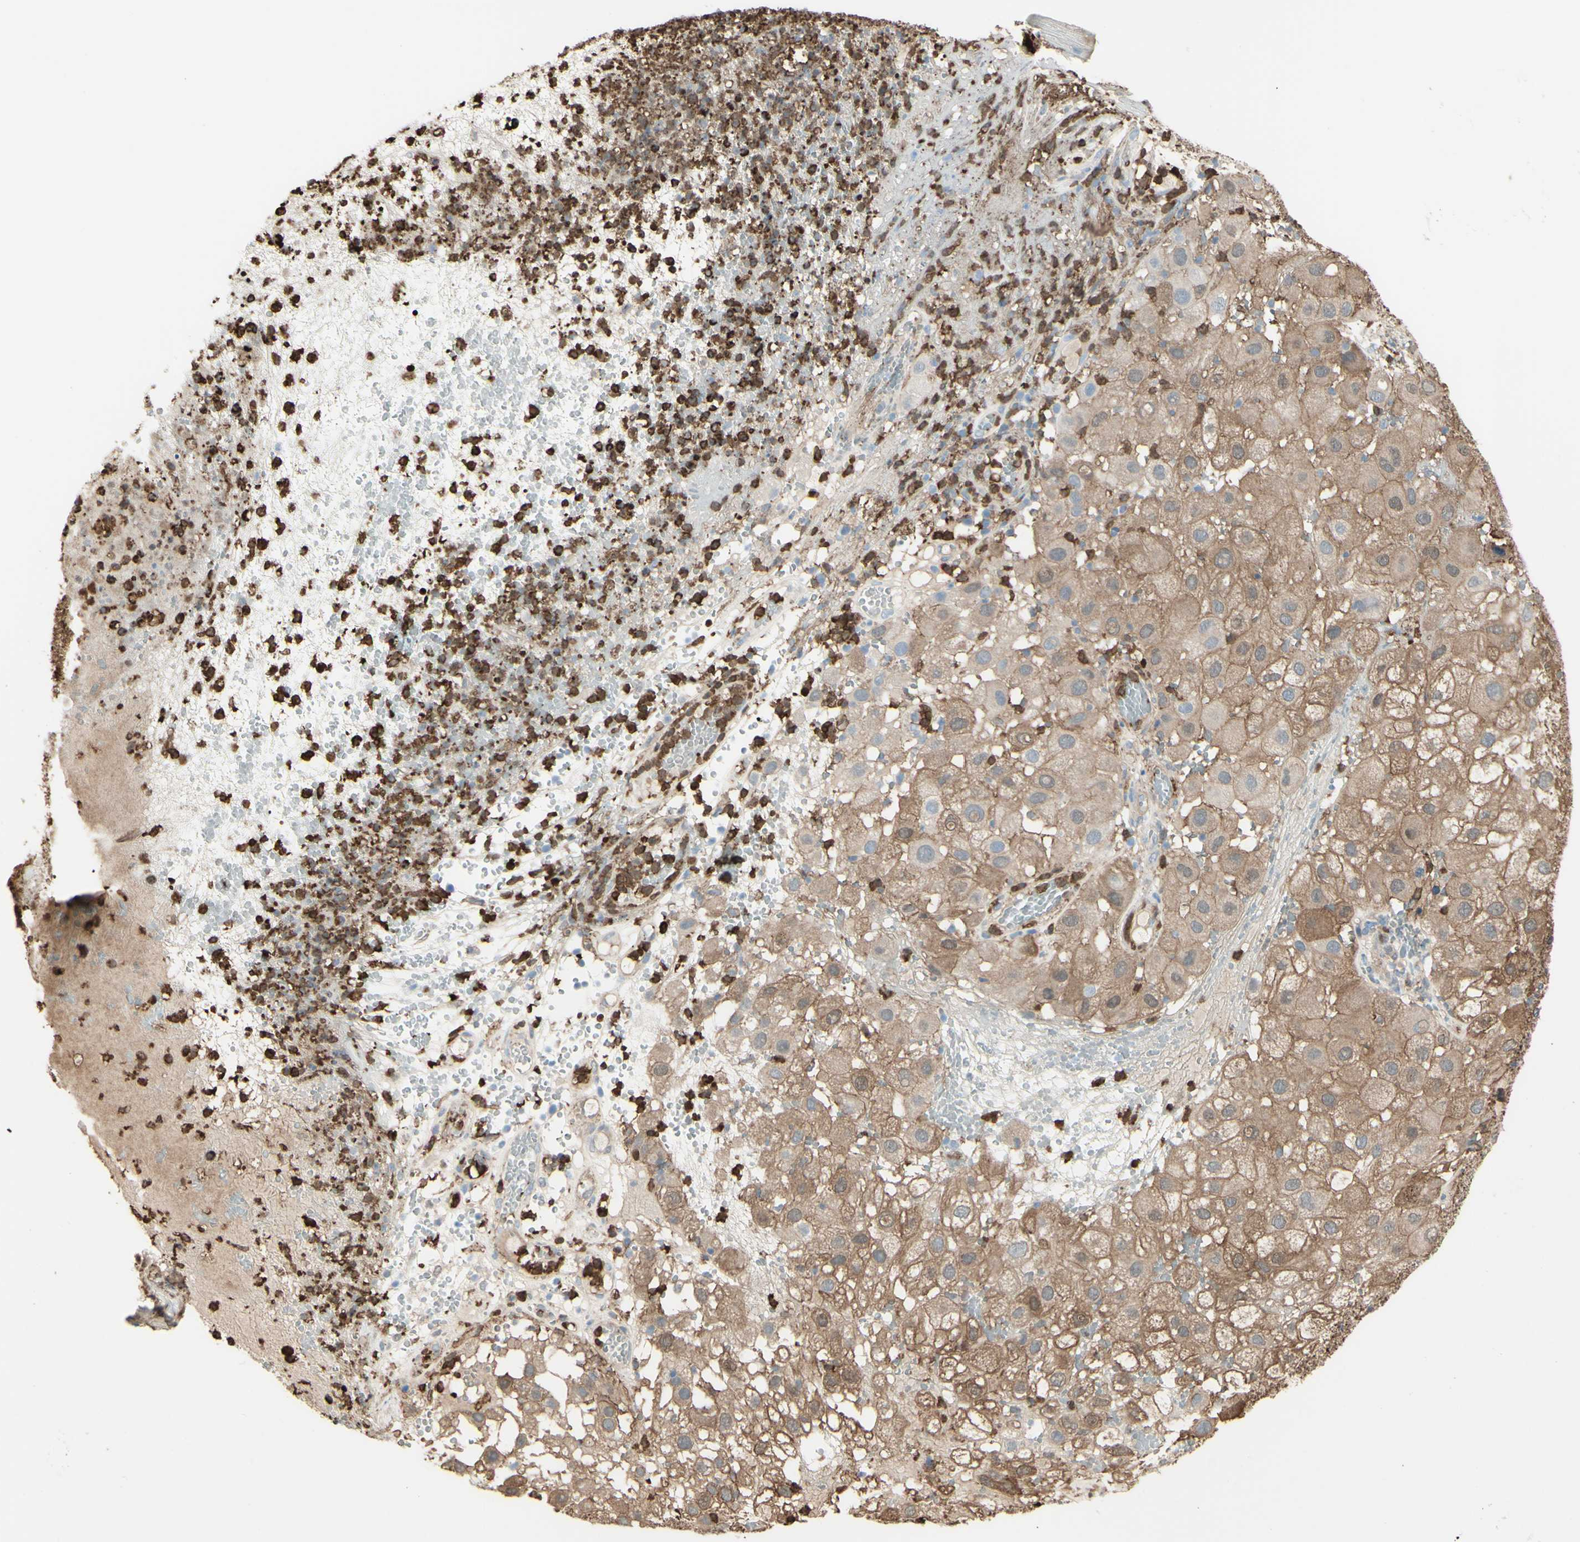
{"staining": {"intensity": "moderate", "quantity": ">75%", "location": "cytoplasmic/membranous"}, "tissue": "melanoma", "cell_type": "Tumor cells", "image_type": "cancer", "snomed": [{"axis": "morphology", "description": "Malignant melanoma, NOS"}, {"axis": "topography", "description": "Skin"}], "caption": "The micrograph exhibits staining of melanoma, revealing moderate cytoplasmic/membranous protein staining (brown color) within tumor cells.", "gene": "GSN", "patient": {"sex": "female", "age": 81}}